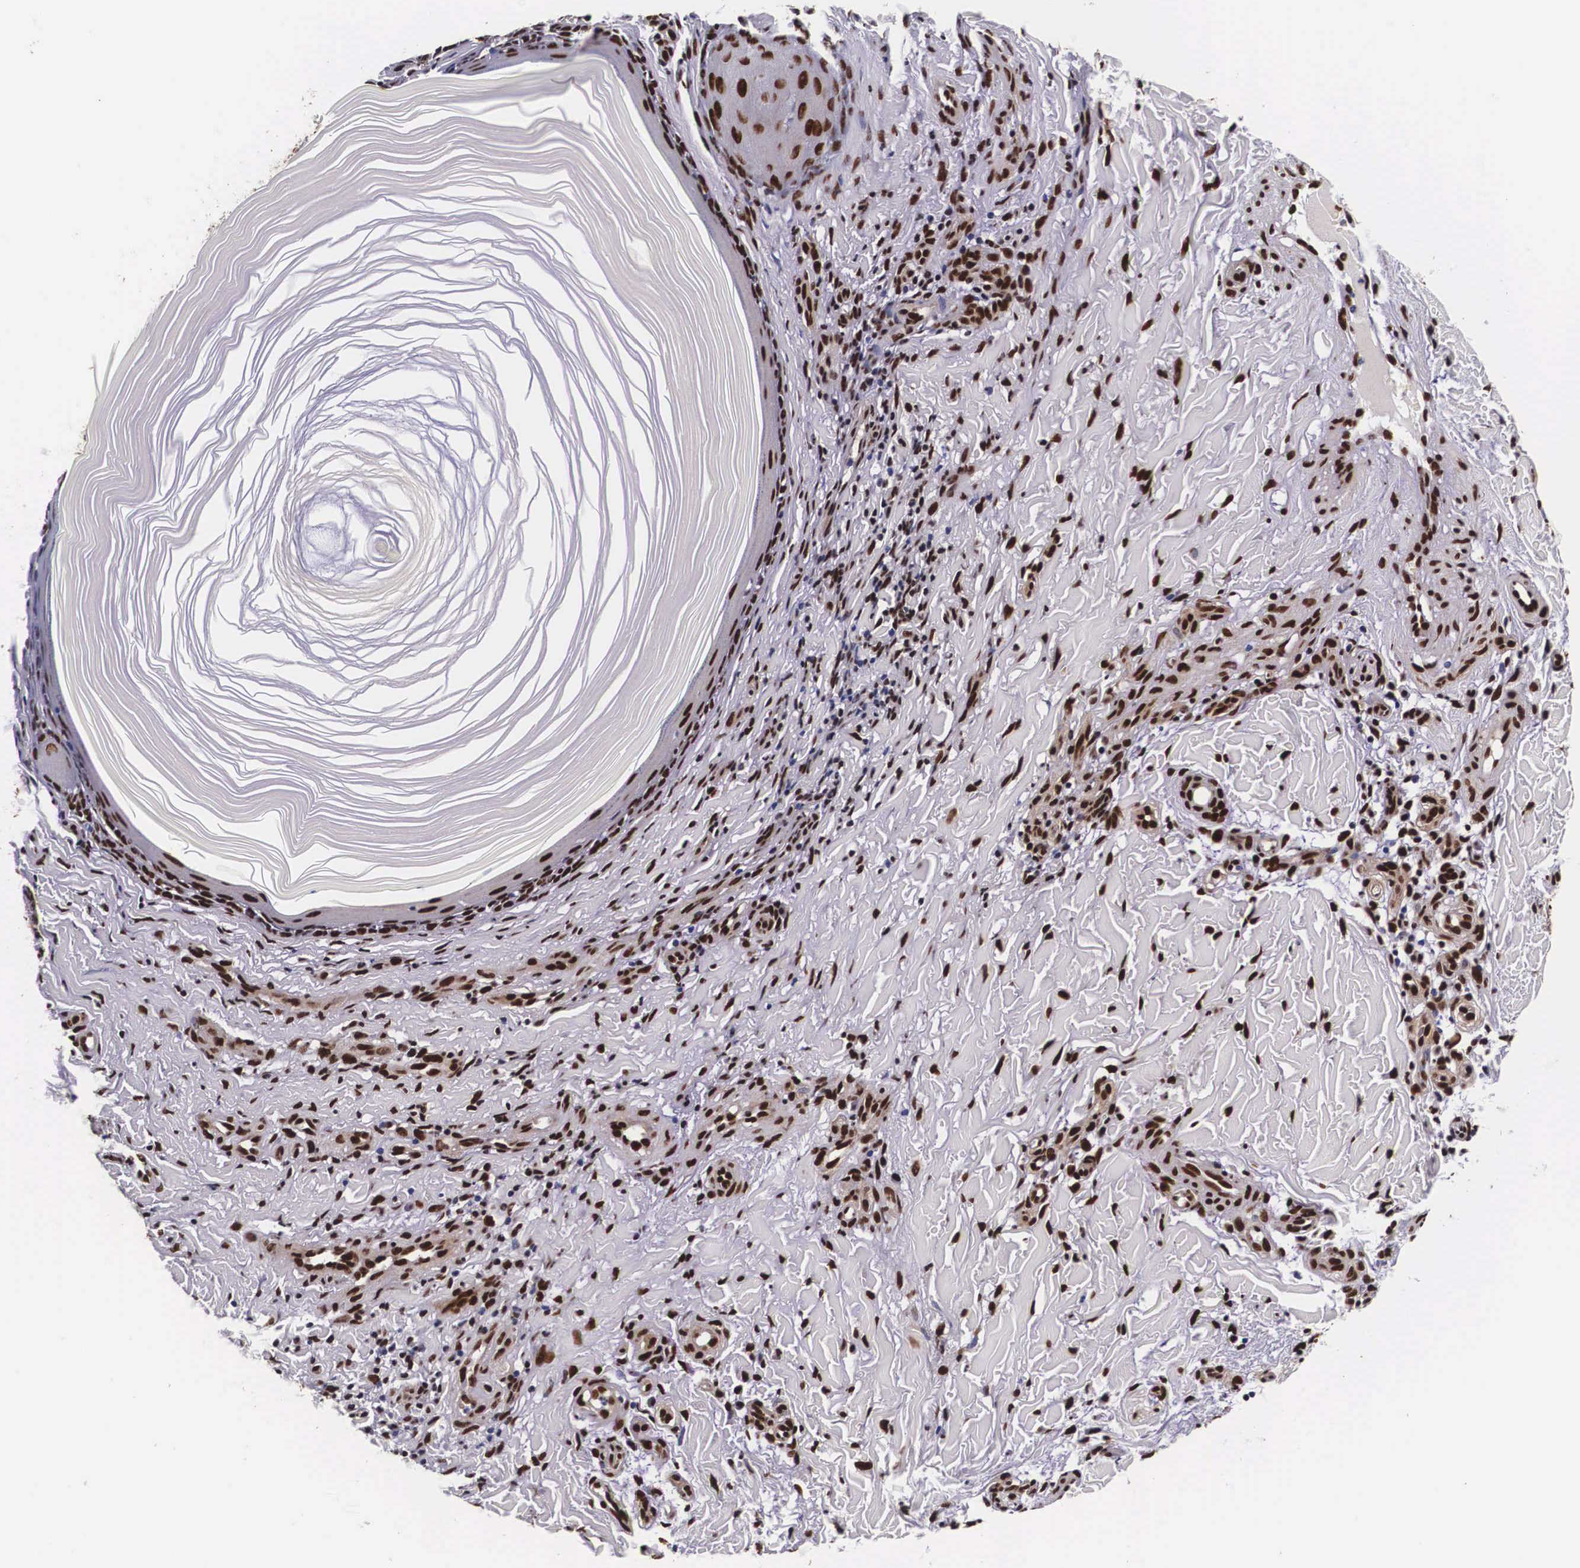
{"staining": {"intensity": "strong", "quantity": ">75%", "location": "nuclear"}, "tissue": "skin cancer", "cell_type": "Tumor cells", "image_type": "cancer", "snomed": [{"axis": "morphology", "description": "Normal tissue, NOS"}, {"axis": "morphology", "description": "Basal cell carcinoma"}, {"axis": "topography", "description": "Skin"}], "caption": "This photomicrograph demonstrates basal cell carcinoma (skin) stained with IHC to label a protein in brown. The nuclear of tumor cells show strong positivity for the protein. Nuclei are counter-stained blue.", "gene": "PABPN1", "patient": {"sex": "male", "age": 81}}